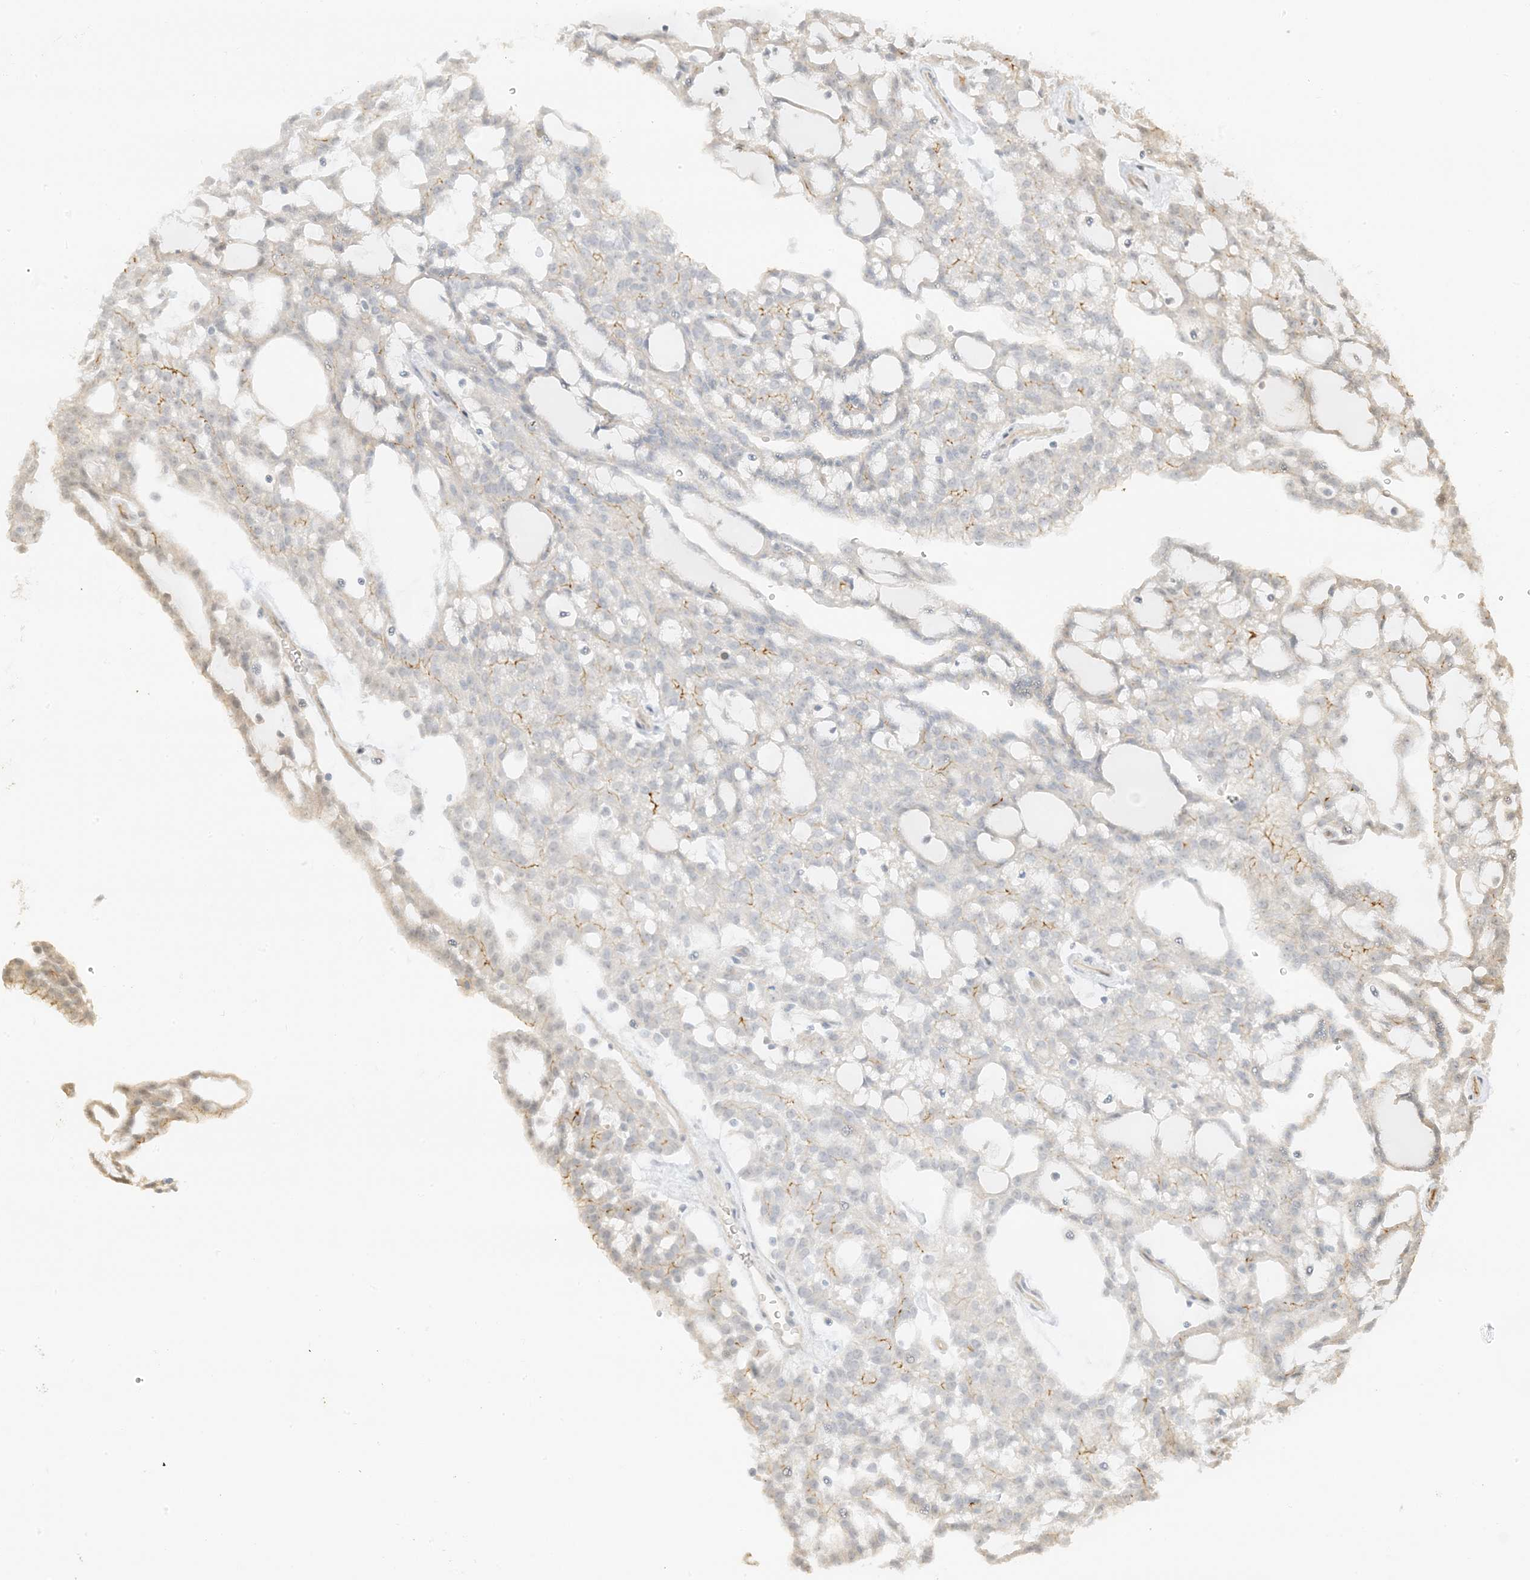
{"staining": {"intensity": "weak", "quantity": "<25%", "location": "cytoplasmic/membranous"}, "tissue": "renal cancer", "cell_type": "Tumor cells", "image_type": "cancer", "snomed": [{"axis": "morphology", "description": "Adenocarcinoma, NOS"}, {"axis": "topography", "description": "Kidney"}], "caption": "The micrograph shows no significant expression in tumor cells of renal cancer.", "gene": "ETAA1", "patient": {"sex": "male", "age": 63}}